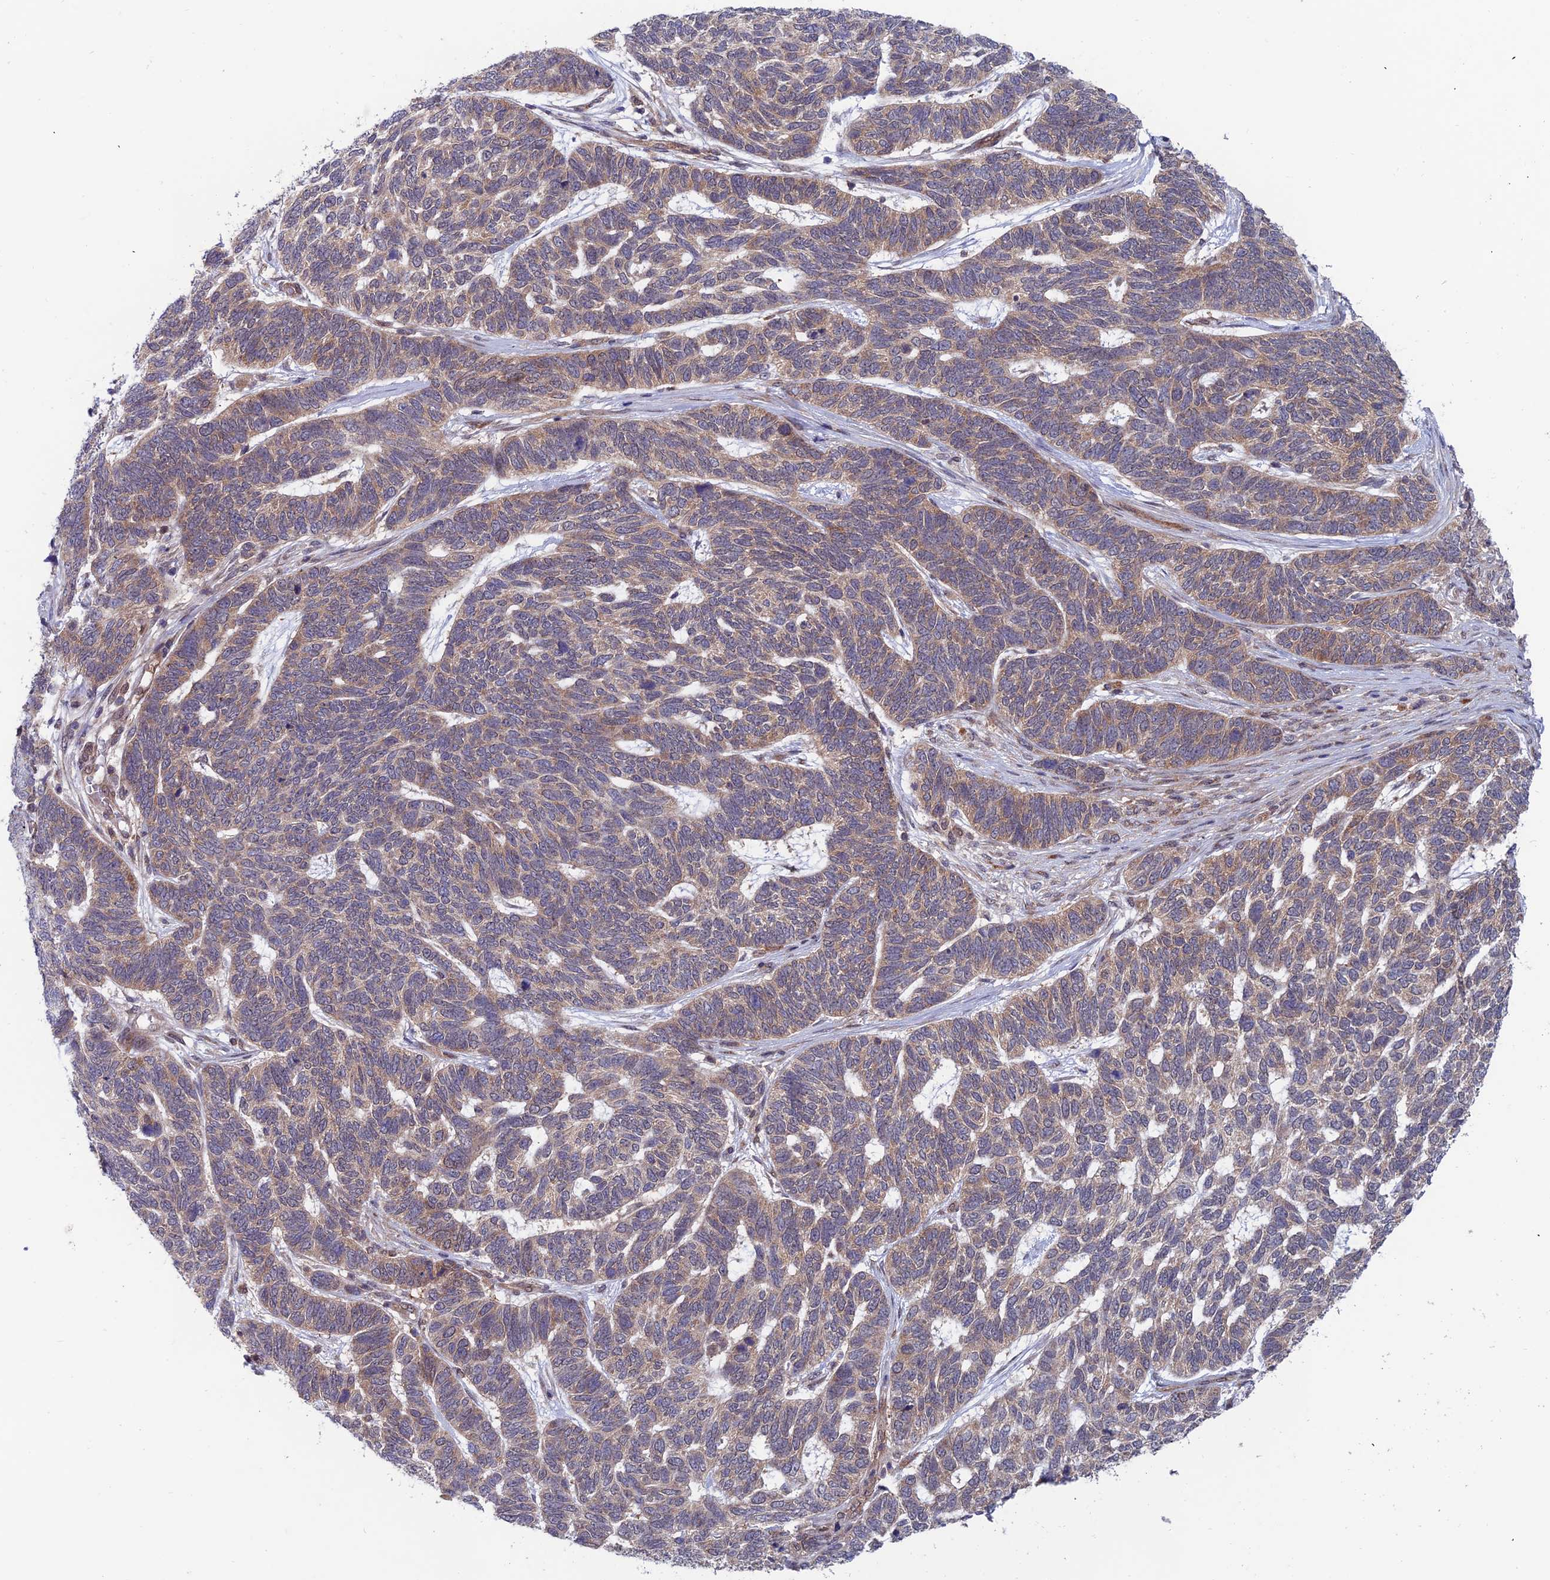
{"staining": {"intensity": "weak", "quantity": ">75%", "location": "cytoplasmic/membranous"}, "tissue": "skin cancer", "cell_type": "Tumor cells", "image_type": "cancer", "snomed": [{"axis": "morphology", "description": "Basal cell carcinoma"}, {"axis": "topography", "description": "Skin"}], "caption": "The histopathology image shows immunohistochemical staining of skin basal cell carcinoma. There is weak cytoplasmic/membranous positivity is appreciated in approximately >75% of tumor cells. (IHC, brightfield microscopy, high magnification).", "gene": "IGBP1", "patient": {"sex": "female", "age": 65}}